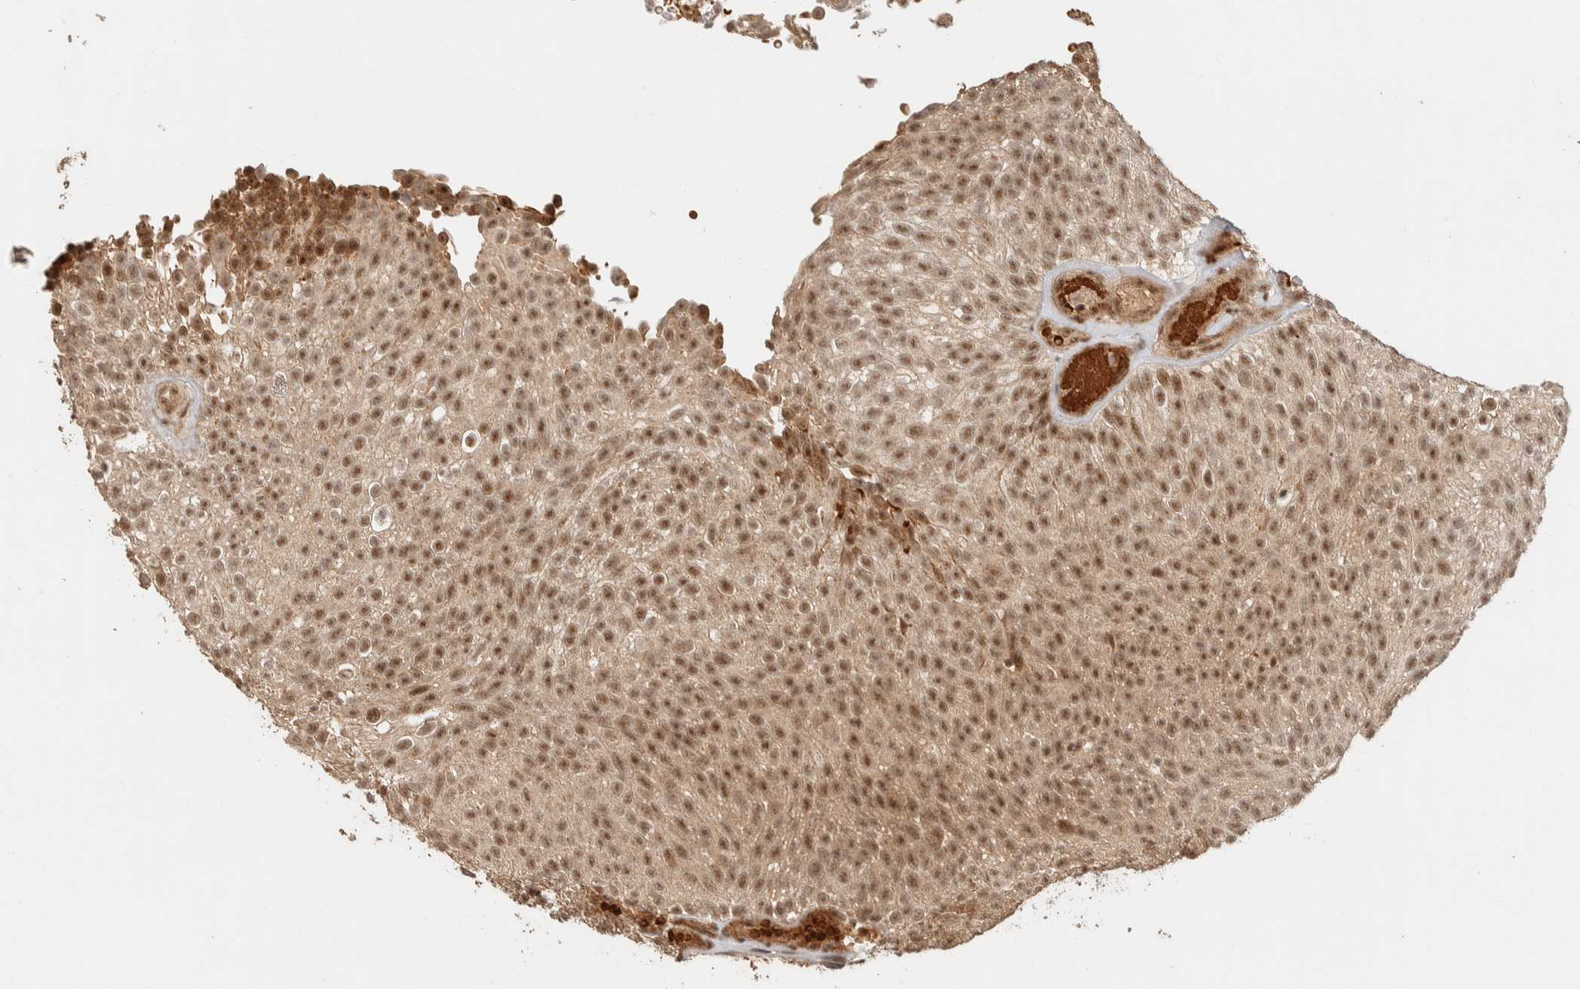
{"staining": {"intensity": "moderate", "quantity": ">75%", "location": "nuclear"}, "tissue": "urothelial cancer", "cell_type": "Tumor cells", "image_type": "cancer", "snomed": [{"axis": "morphology", "description": "Urothelial carcinoma, Low grade"}, {"axis": "topography", "description": "Urinary bladder"}], "caption": "Urothelial carcinoma (low-grade) stained for a protein displays moderate nuclear positivity in tumor cells.", "gene": "ZBTB2", "patient": {"sex": "male", "age": 78}}